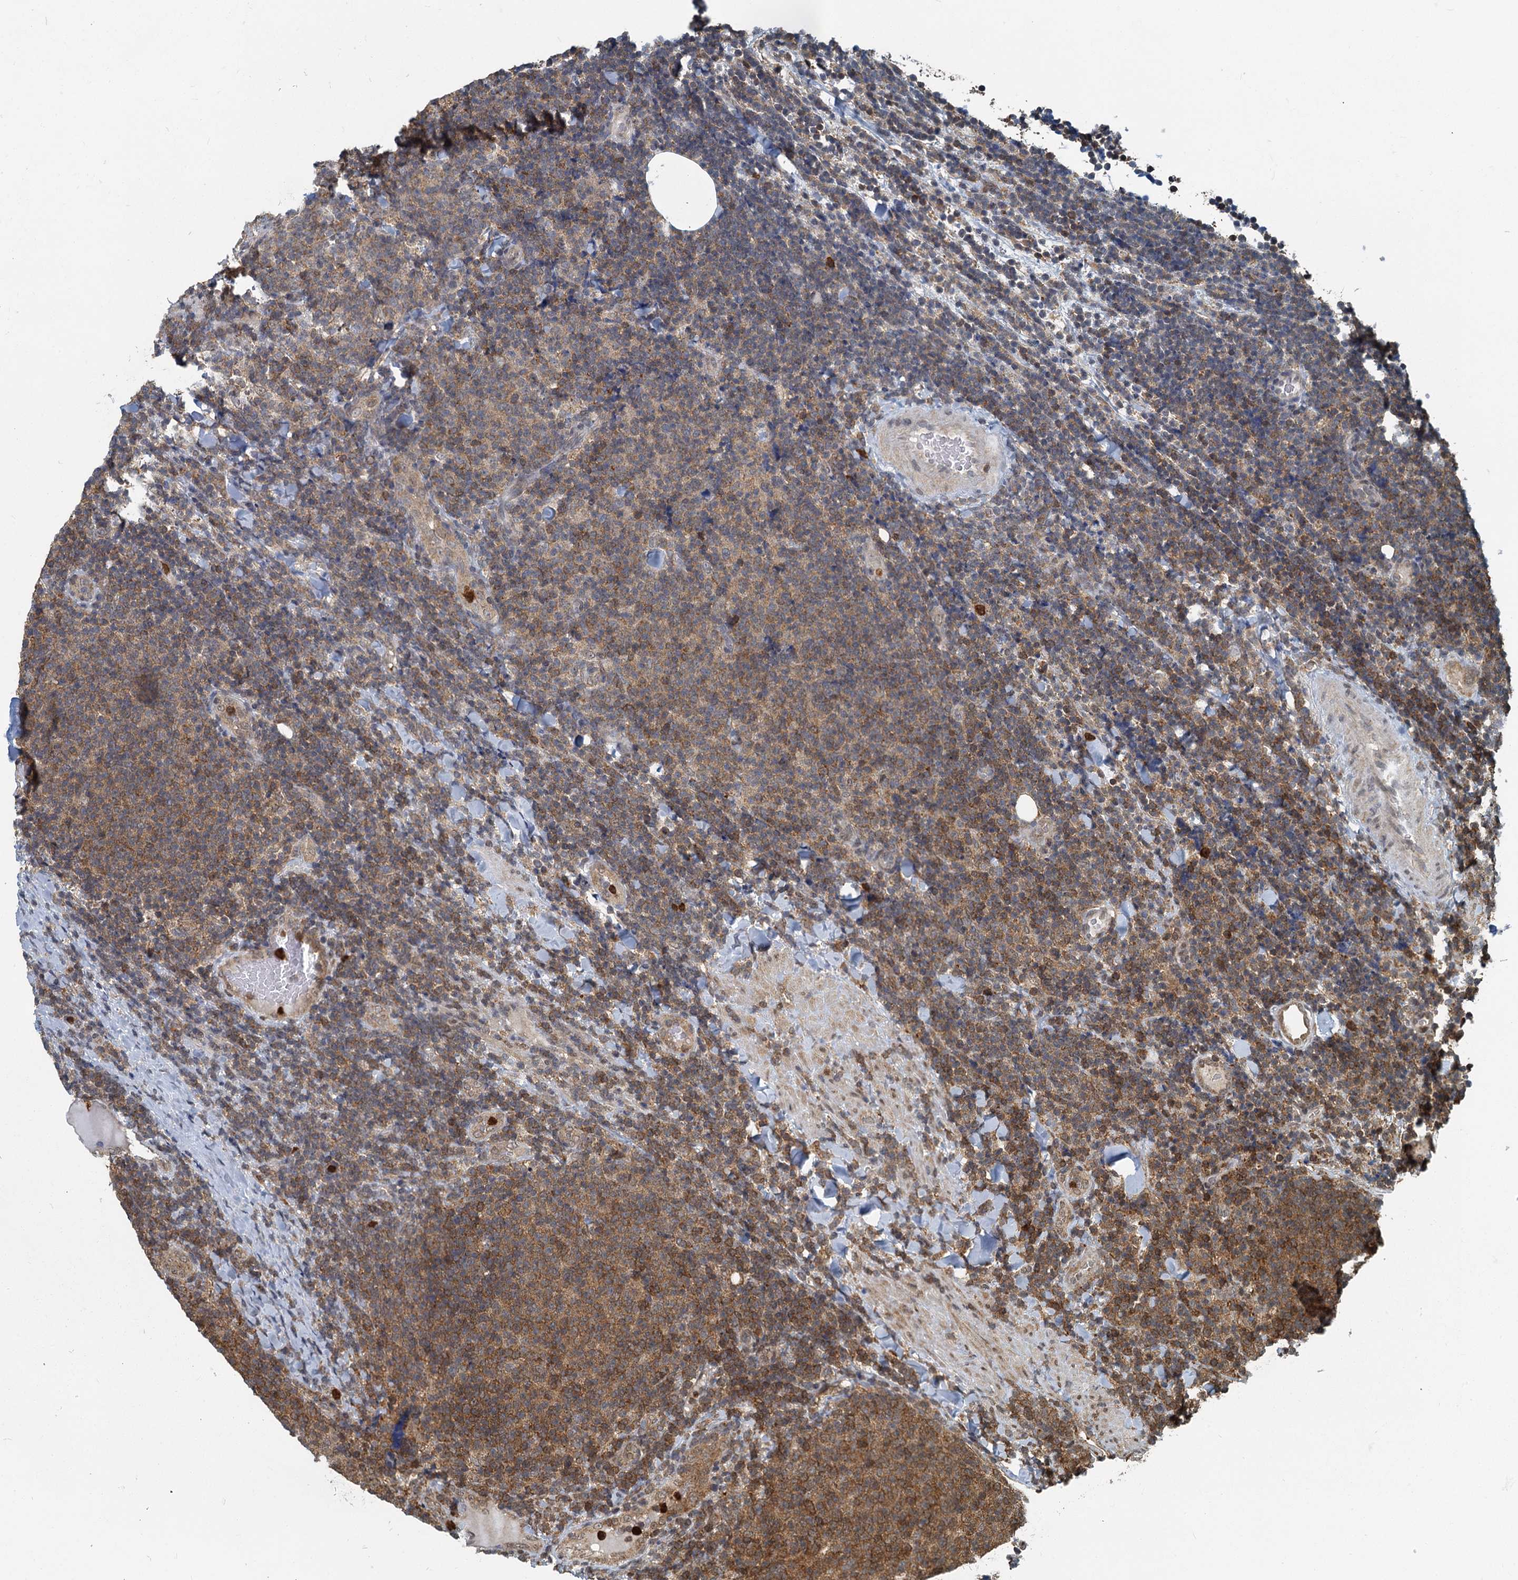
{"staining": {"intensity": "moderate", "quantity": "25%-75%", "location": "cytoplasmic/membranous"}, "tissue": "lymphoma", "cell_type": "Tumor cells", "image_type": "cancer", "snomed": [{"axis": "morphology", "description": "Malignant lymphoma, non-Hodgkin's type, Low grade"}, {"axis": "topography", "description": "Lymph node"}], "caption": "The micrograph demonstrates a brown stain indicating the presence of a protein in the cytoplasmic/membranous of tumor cells in malignant lymphoma, non-Hodgkin's type (low-grade).", "gene": "GPI", "patient": {"sex": "male", "age": 66}}